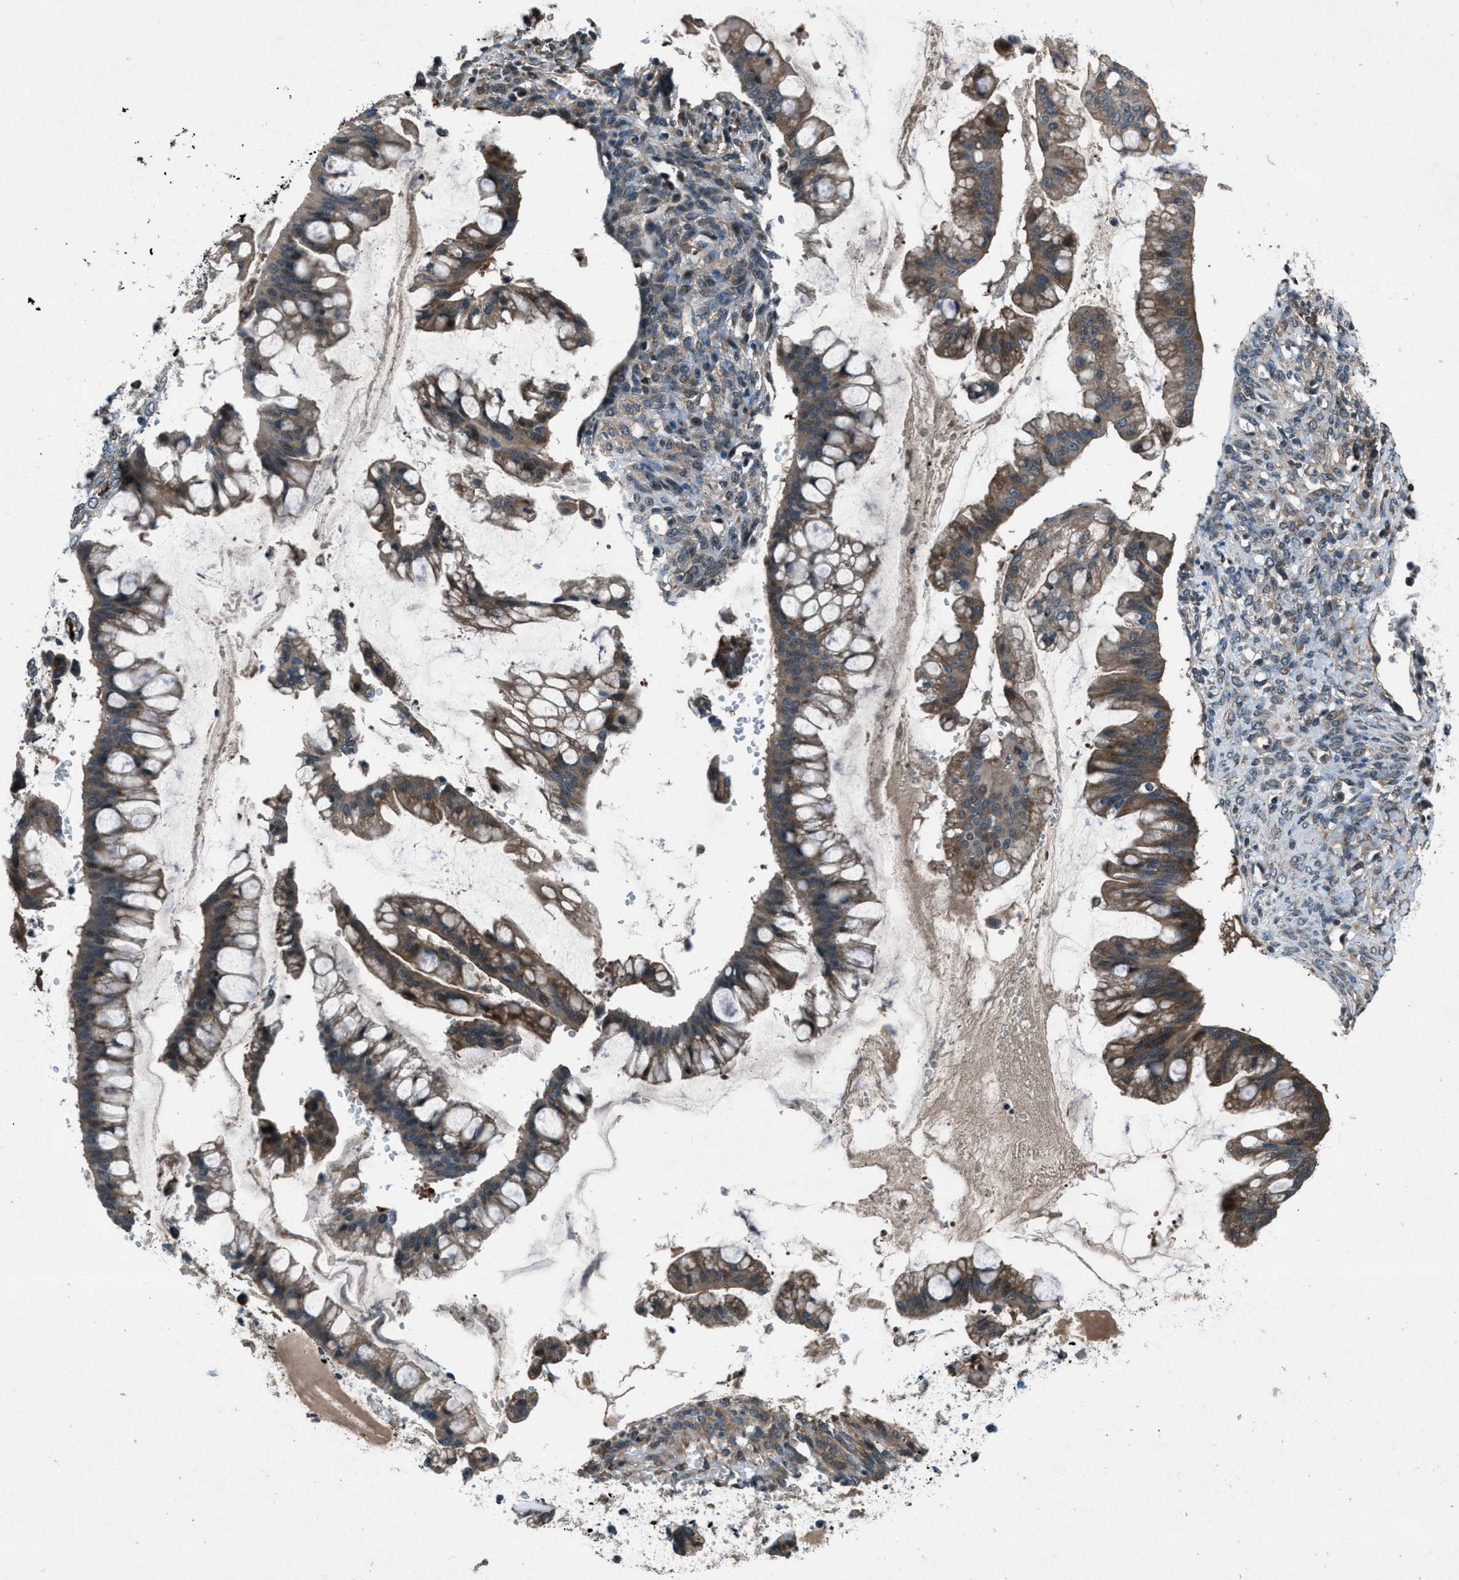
{"staining": {"intensity": "moderate", "quantity": ">75%", "location": "cytoplasmic/membranous"}, "tissue": "ovarian cancer", "cell_type": "Tumor cells", "image_type": "cancer", "snomed": [{"axis": "morphology", "description": "Cystadenocarcinoma, mucinous, NOS"}, {"axis": "topography", "description": "Ovary"}], "caption": "High-power microscopy captured an IHC histopathology image of ovarian cancer (mucinous cystadenocarcinoma), revealing moderate cytoplasmic/membranous expression in approximately >75% of tumor cells.", "gene": "EPSTI1", "patient": {"sex": "female", "age": 73}}